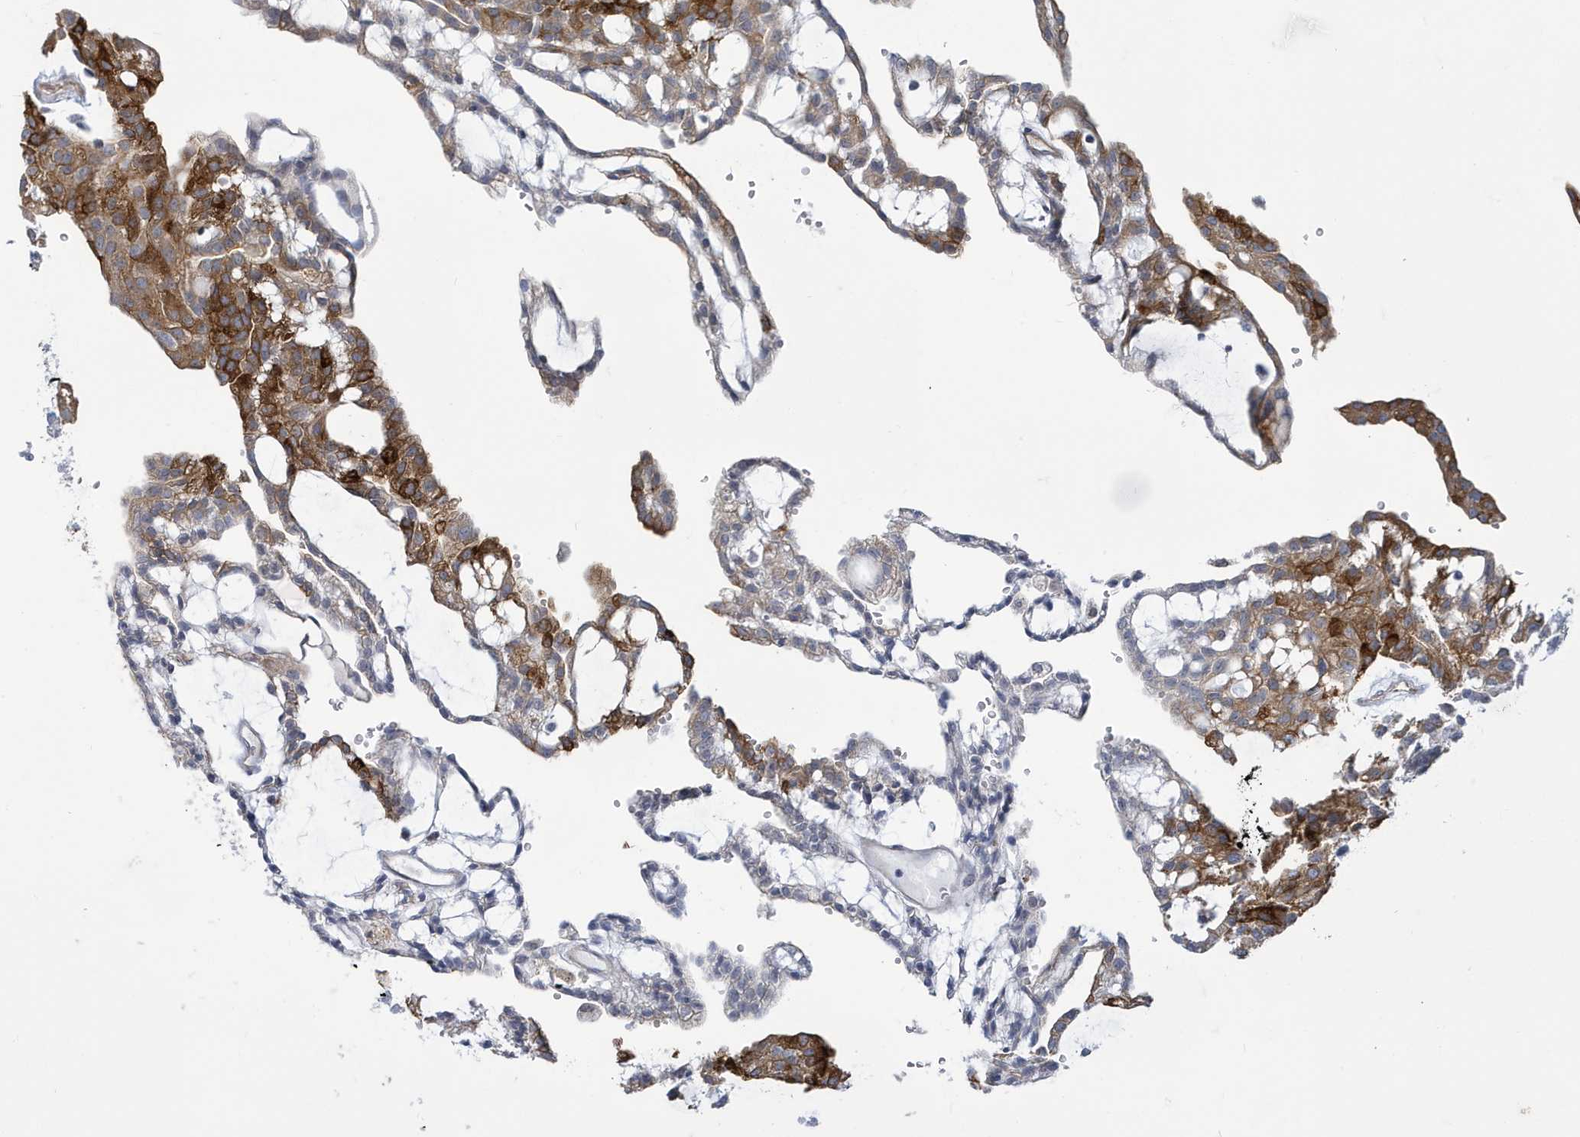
{"staining": {"intensity": "strong", "quantity": "25%-75%", "location": "cytoplasmic/membranous"}, "tissue": "renal cancer", "cell_type": "Tumor cells", "image_type": "cancer", "snomed": [{"axis": "morphology", "description": "Adenocarcinoma, NOS"}, {"axis": "topography", "description": "Kidney"}], "caption": "A brown stain labels strong cytoplasmic/membranous staining of a protein in adenocarcinoma (renal) tumor cells. The staining is performed using DAB brown chromogen to label protein expression. The nuclei are counter-stained blue using hematoxylin.", "gene": "ZNF654", "patient": {"sex": "male", "age": 63}}